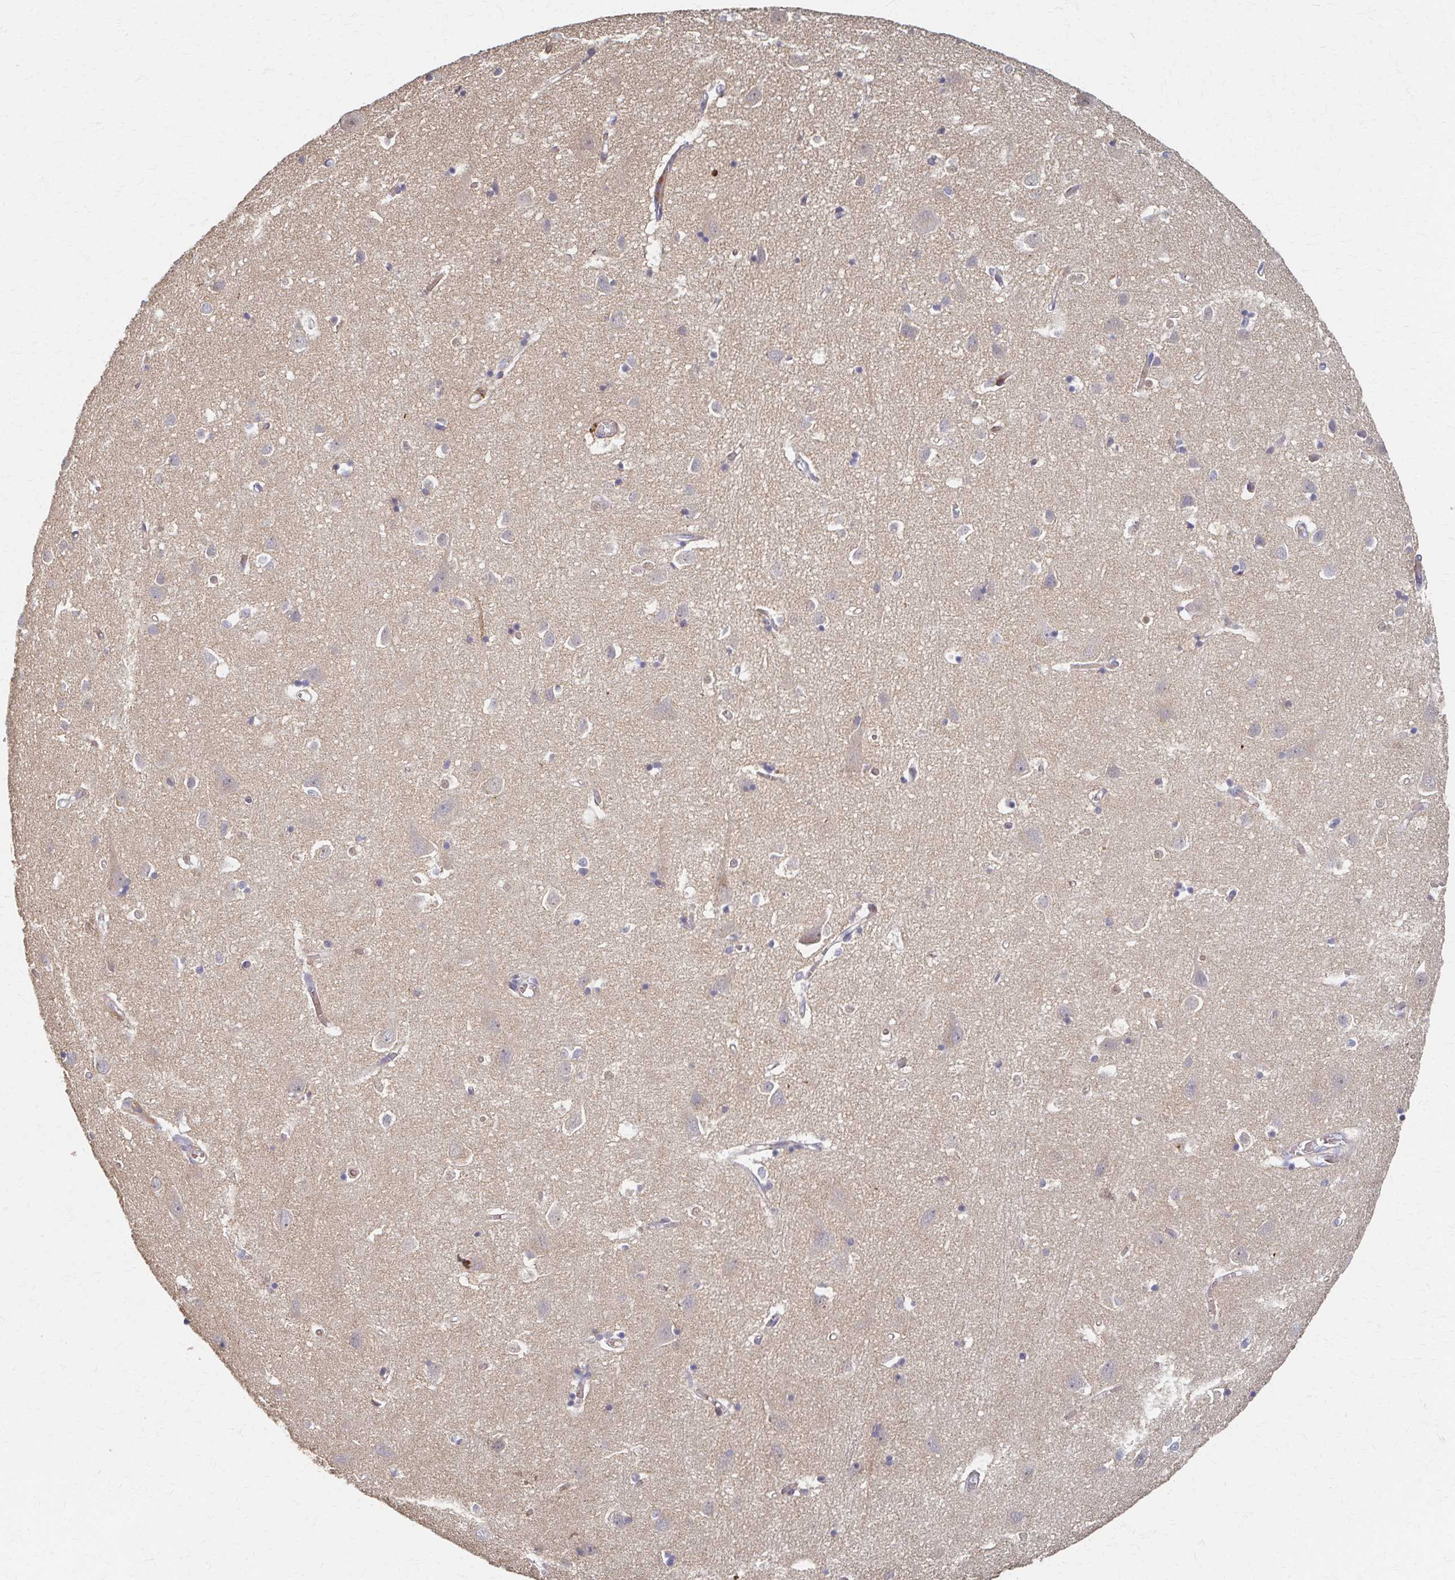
{"staining": {"intensity": "moderate", "quantity": "<25%", "location": "cytoplasmic/membranous"}, "tissue": "cerebral cortex", "cell_type": "Endothelial cells", "image_type": "normal", "snomed": [{"axis": "morphology", "description": "Normal tissue, NOS"}, {"axis": "topography", "description": "Cerebral cortex"}], "caption": "This is a micrograph of immunohistochemistry staining of unremarkable cerebral cortex, which shows moderate expression in the cytoplasmic/membranous of endothelial cells.", "gene": "SKA2", "patient": {"sex": "male", "age": 70}}